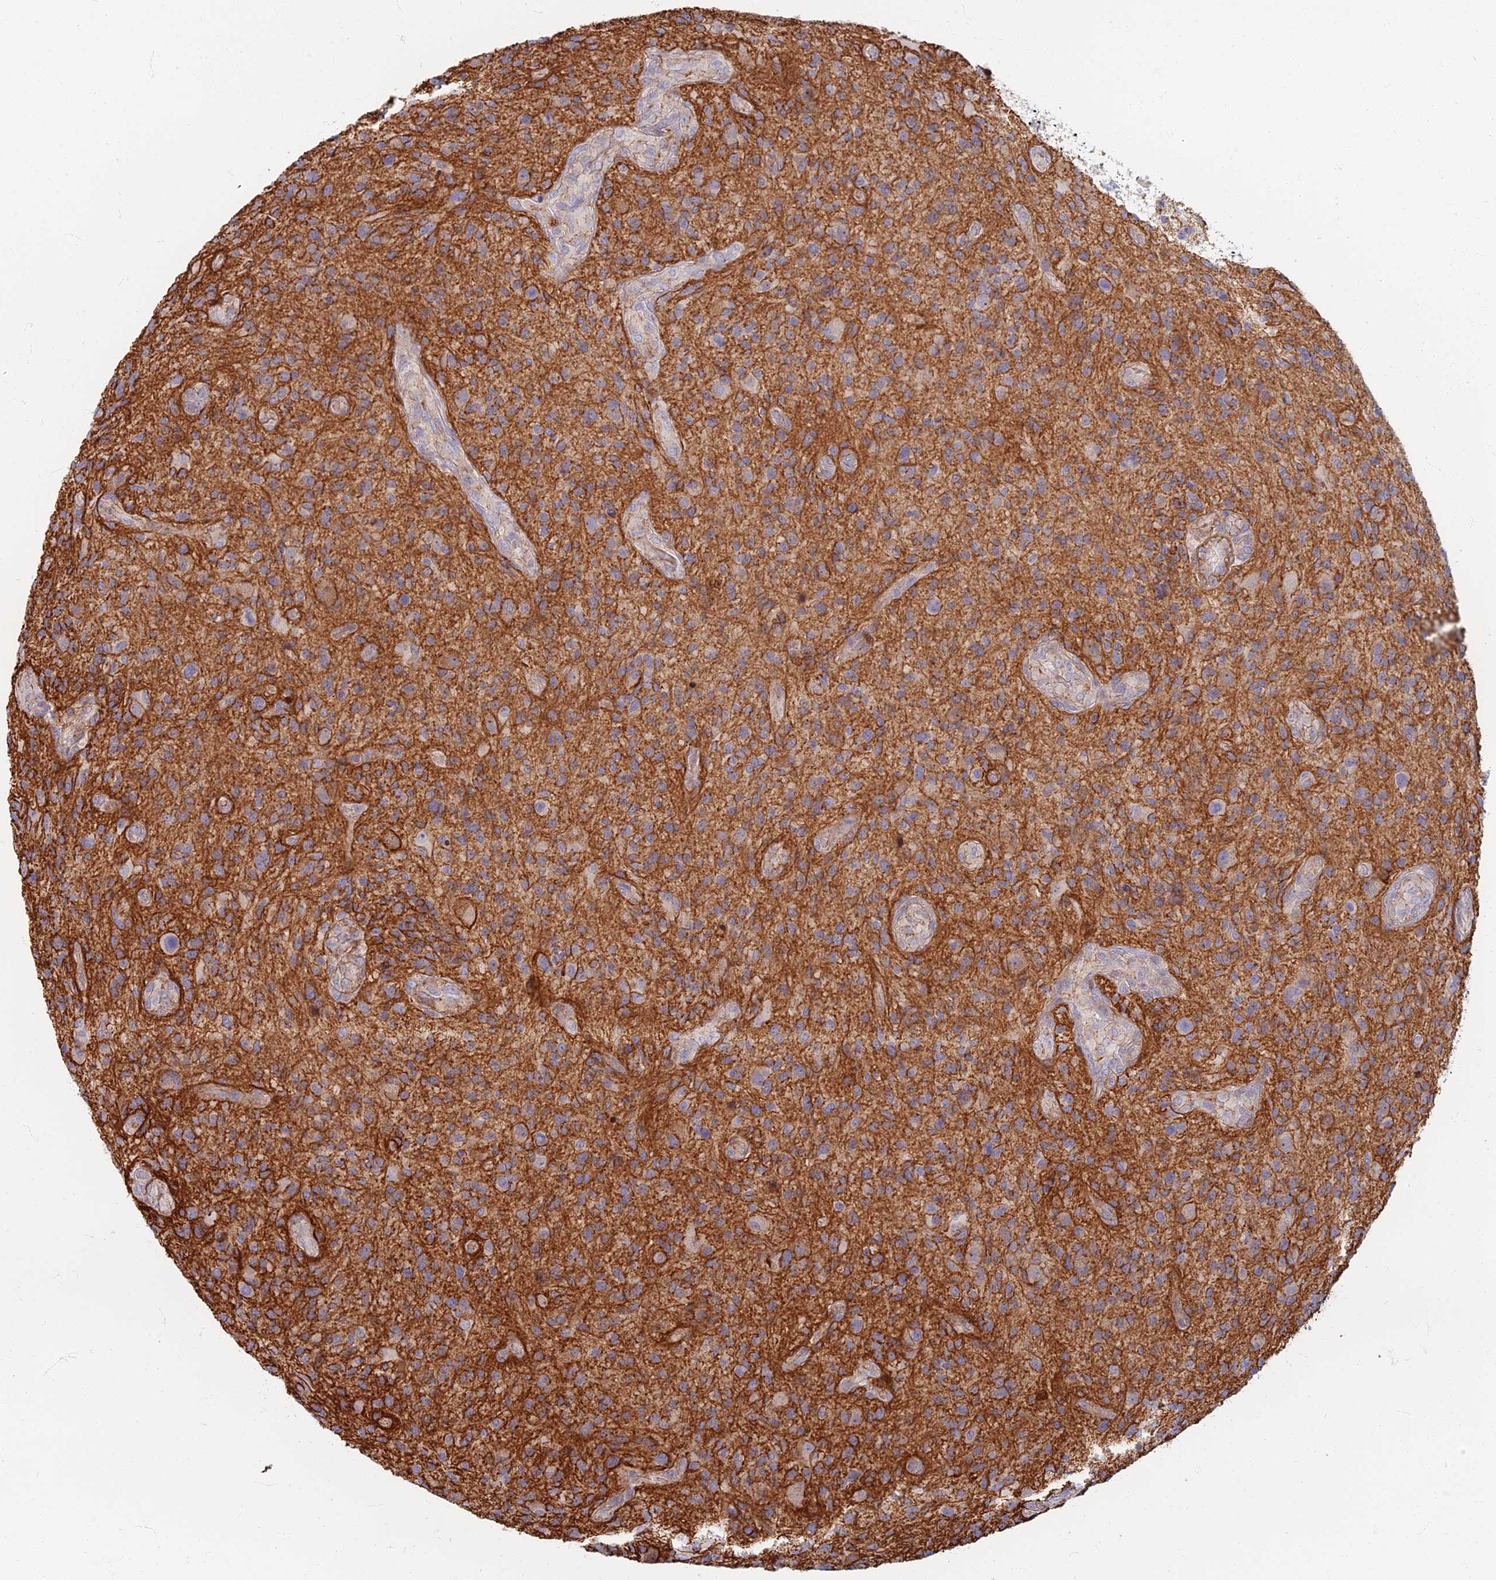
{"staining": {"intensity": "weak", "quantity": "<25%", "location": "cytoplasmic/membranous"}, "tissue": "glioma", "cell_type": "Tumor cells", "image_type": "cancer", "snomed": [{"axis": "morphology", "description": "Glioma, malignant, High grade"}, {"axis": "topography", "description": "Brain"}], "caption": "IHC photomicrograph of human malignant high-grade glioma stained for a protein (brown), which reveals no positivity in tumor cells.", "gene": "C15orf40", "patient": {"sex": "male", "age": 47}}